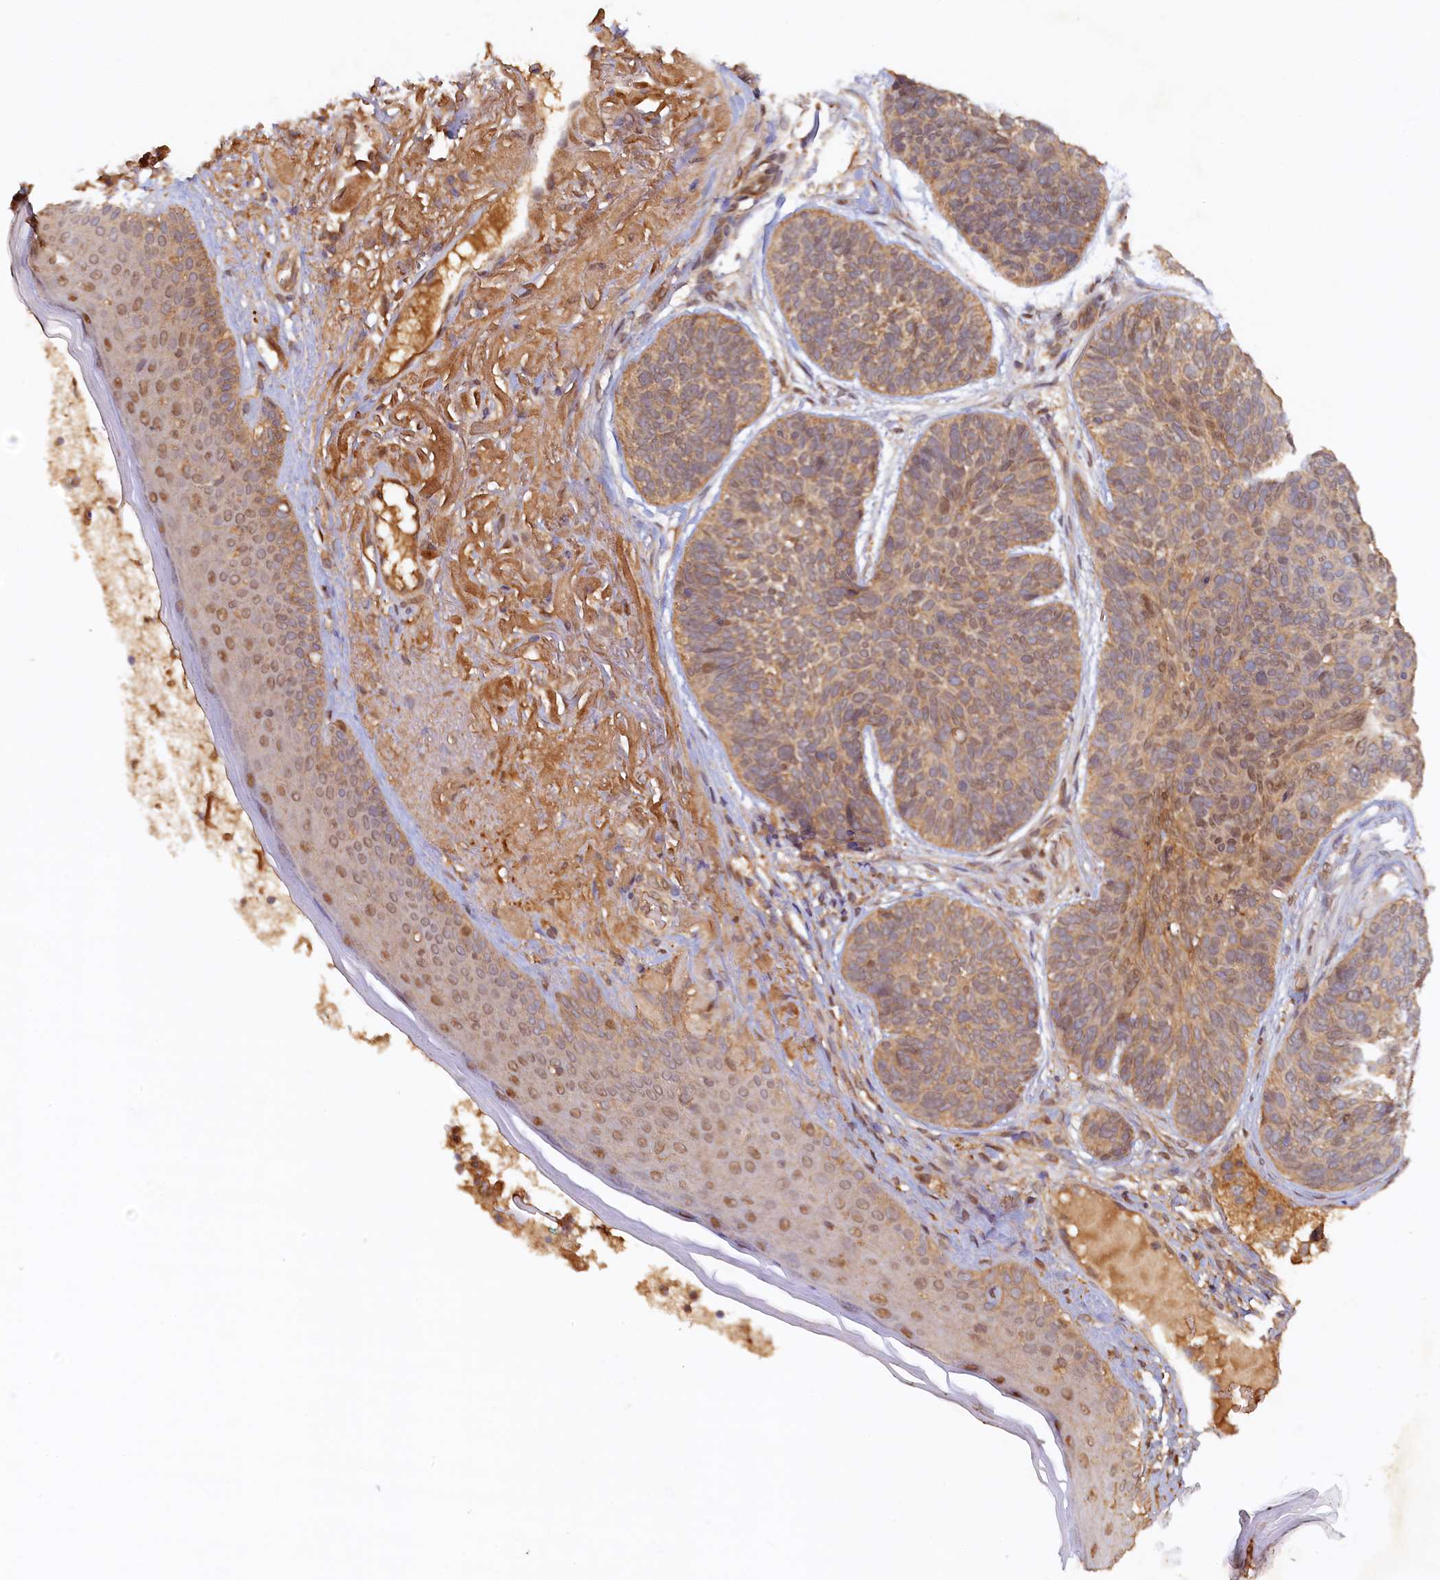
{"staining": {"intensity": "weak", "quantity": ">75%", "location": "cytoplasmic/membranous,nuclear"}, "tissue": "skin cancer", "cell_type": "Tumor cells", "image_type": "cancer", "snomed": [{"axis": "morphology", "description": "Normal tissue, NOS"}, {"axis": "morphology", "description": "Basal cell carcinoma"}, {"axis": "topography", "description": "Skin"}], "caption": "Immunohistochemistry (DAB (3,3'-diaminobenzidine)) staining of basal cell carcinoma (skin) shows weak cytoplasmic/membranous and nuclear protein expression in approximately >75% of tumor cells.", "gene": "UBL7", "patient": {"sex": "male", "age": 66}}